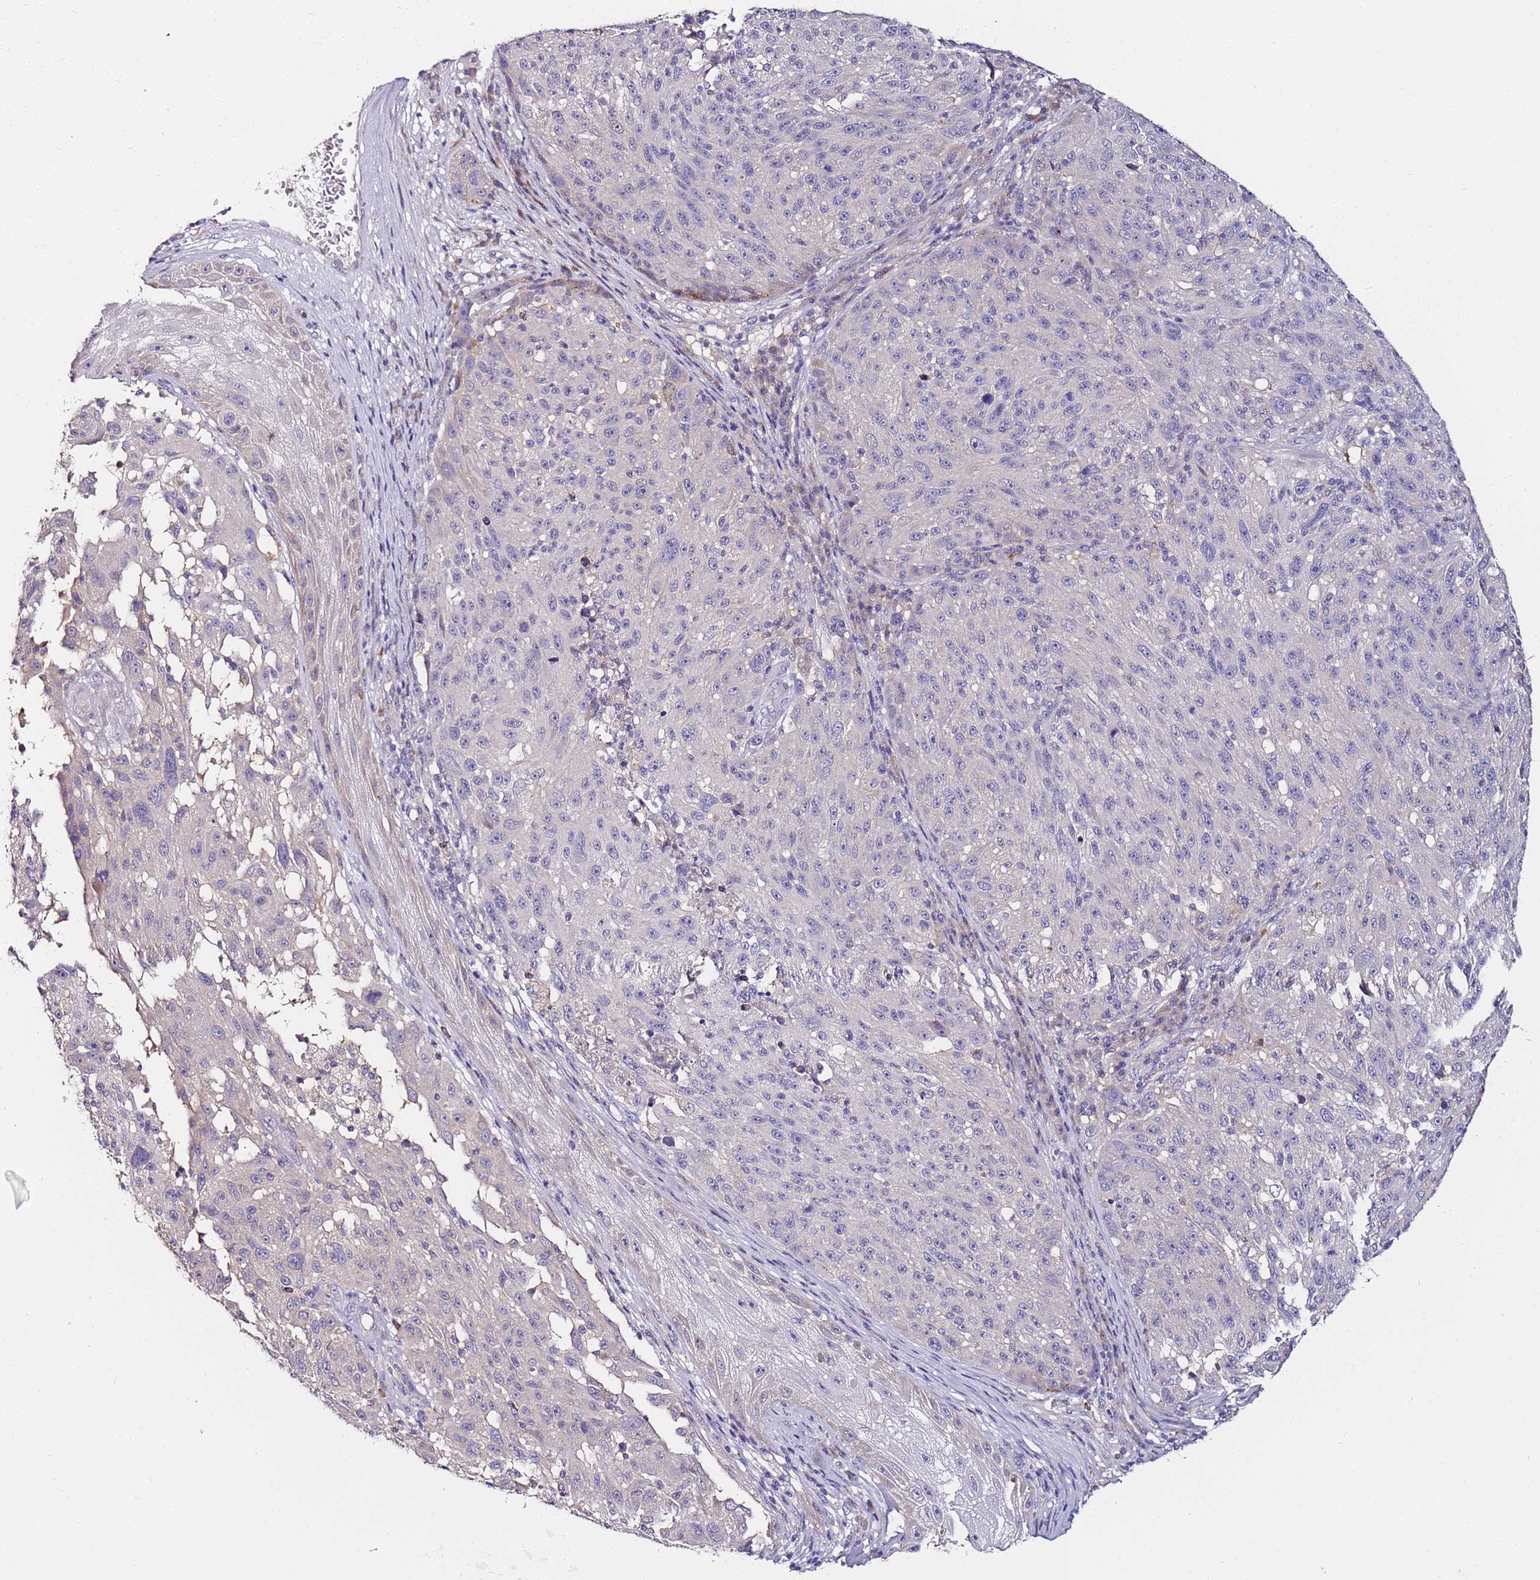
{"staining": {"intensity": "negative", "quantity": "none", "location": "none"}, "tissue": "melanoma", "cell_type": "Tumor cells", "image_type": "cancer", "snomed": [{"axis": "morphology", "description": "Malignant melanoma, NOS"}, {"axis": "topography", "description": "Skin"}], "caption": "IHC image of neoplastic tissue: malignant melanoma stained with DAB (3,3'-diaminobenzidine) displays no significant protein expression in tumor cells. (Stains: DAB (3,3'-diaminobenzidine) immunohistochemistry (IHC) with hematoxylin counter stain, Microscopy: brightfield microscopy at high magnification).", "gene": "SRRM5", "patient": {"sex": "male", "age": 53}}